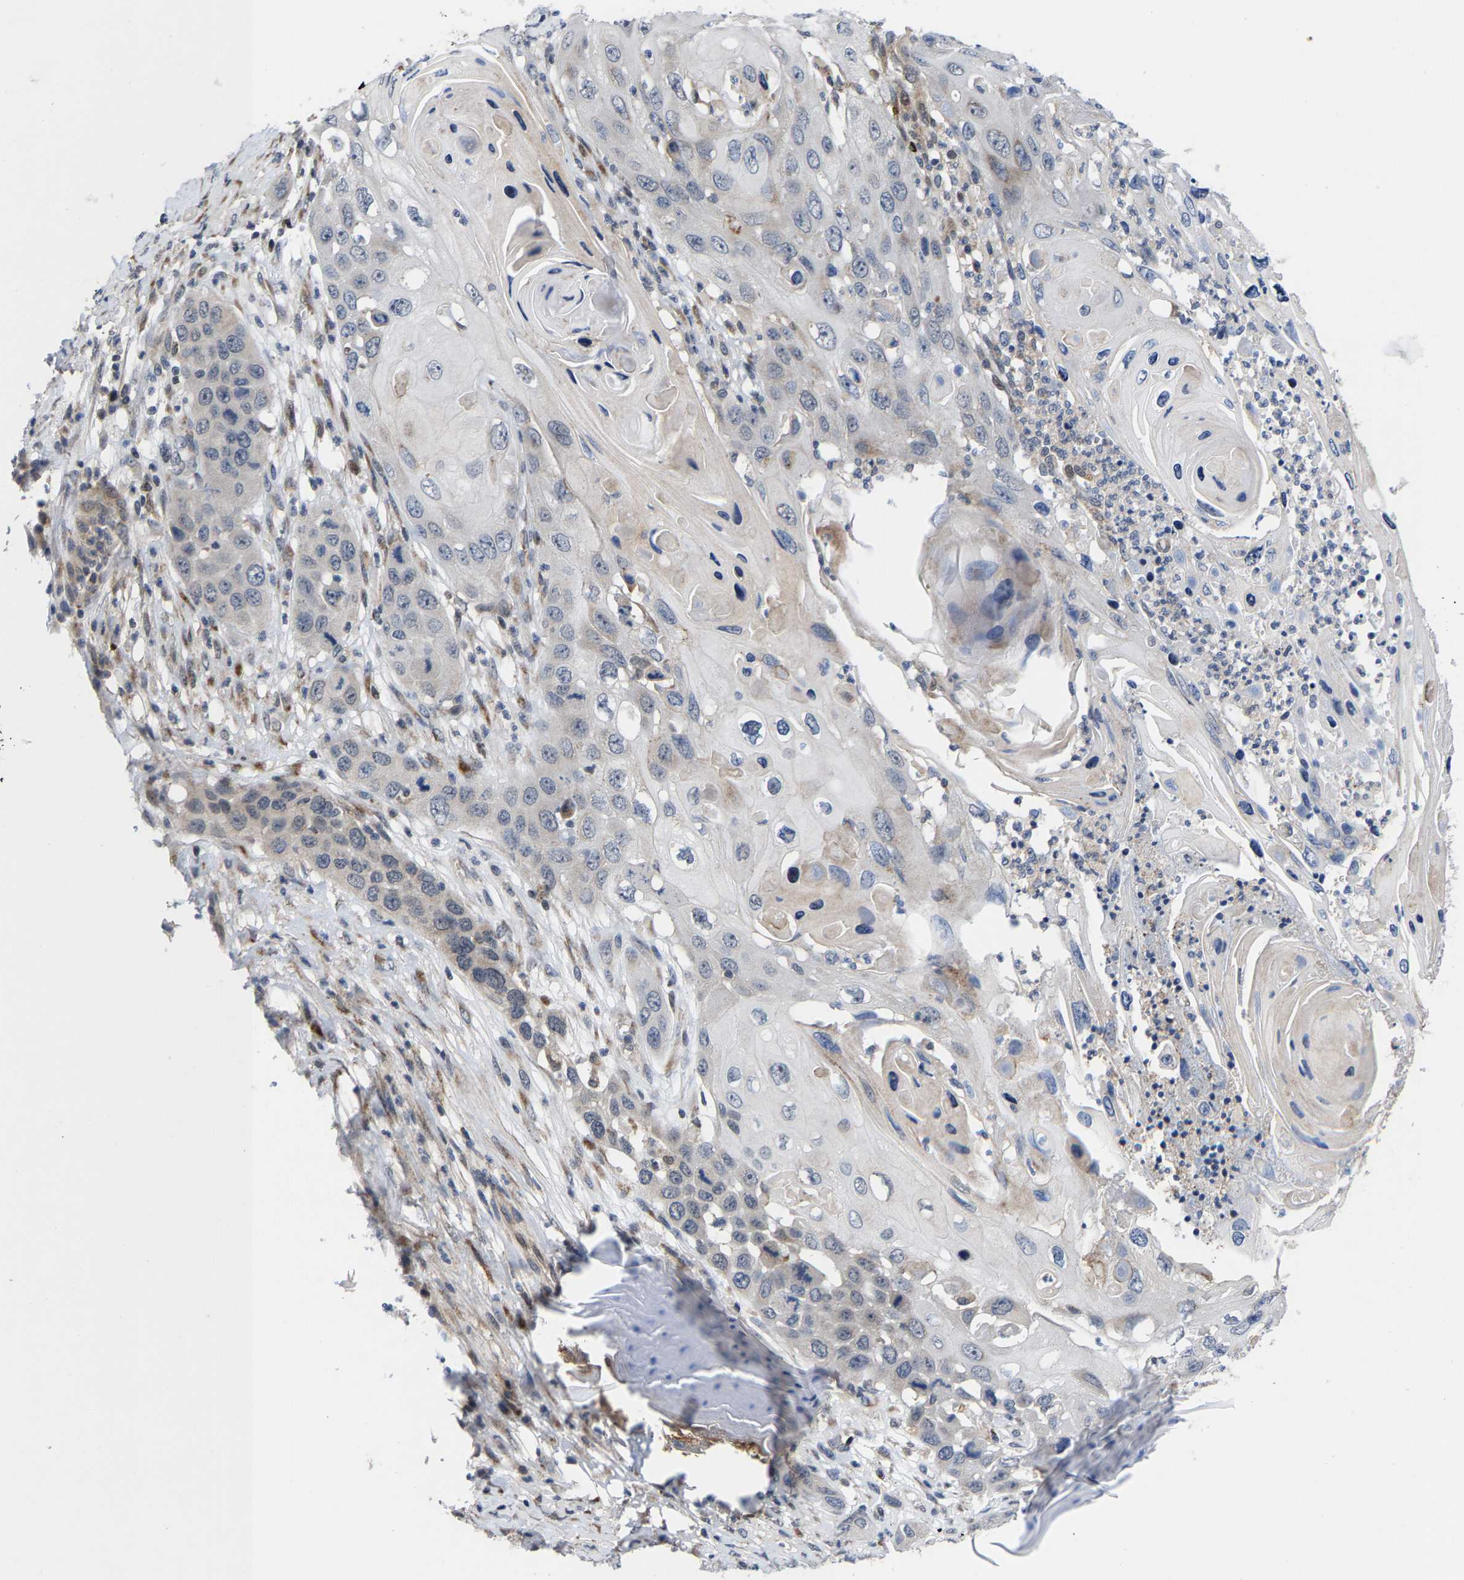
{"staining": {"intensity": "weak", "quantity": "<25%", "location": "cytoplasmic/membranous"}, "tissue": "skin cancer", "cell_type": "Tumor cells", "image_type": "cancer", "snomed": [{"axis": "morphology", "description": "Squamous cell carcinoma, NOS"}, {"axis": "topography", "description": "Skin"}], "caption": "The immunohistochemistry (IHC) micrograph has no significant positivity in tumor cells of squamous cell carcinoma (skin) tissue. The staining is performed using DAB brown chromogen with nuclei counter-stained in using hematoxylin.", "gene": "TDRKH", "patient": {"sex": "male", "age": 55}}